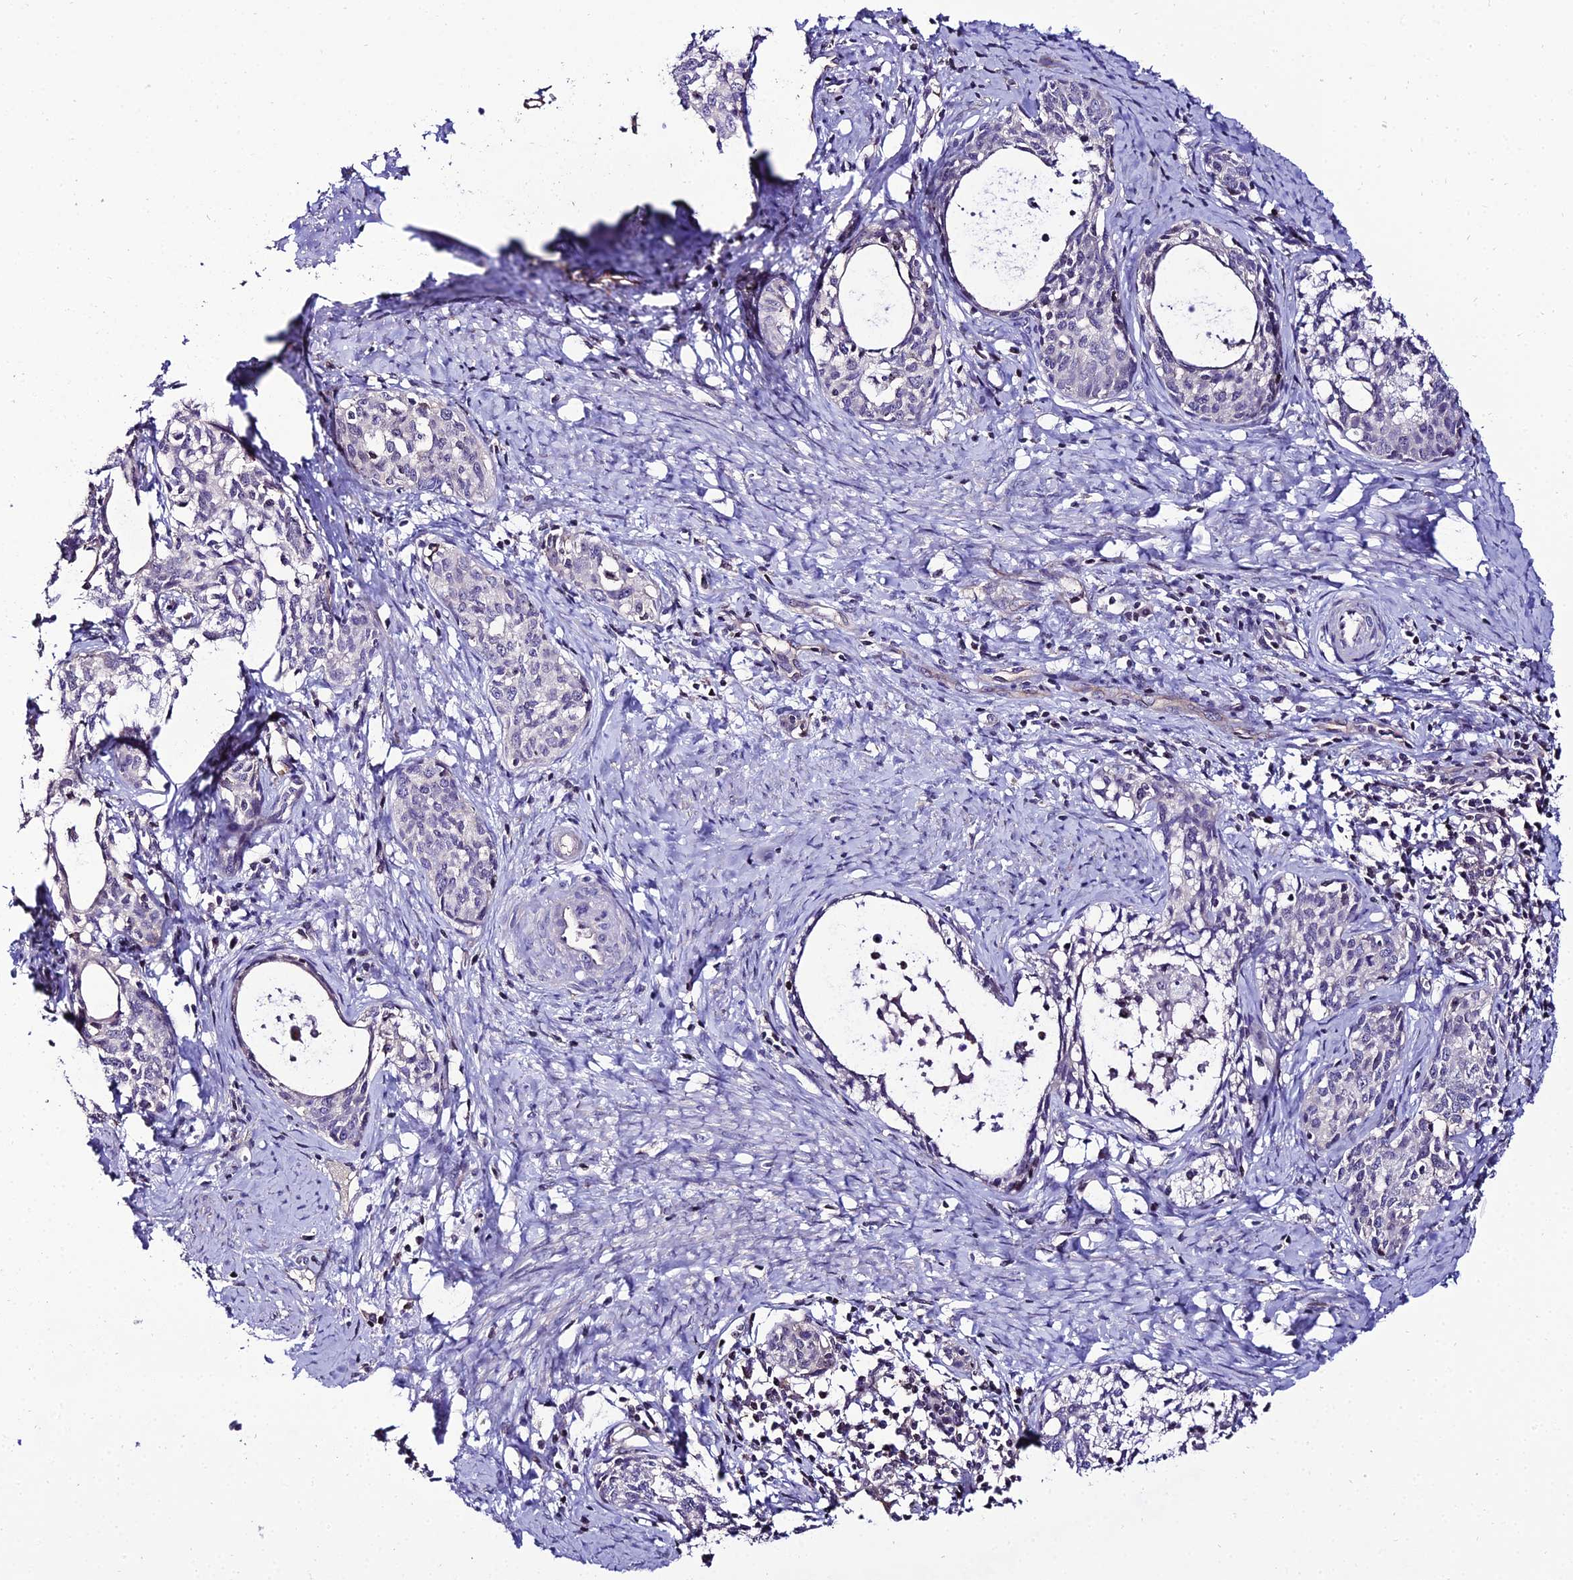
{"staining": {"intensity": "negative", "quantity": "none", "location": "none"}, "tissue": "cervical cancer", "cell_type": "Tumor cells", "image_type": "cancer", "snomed": [{"axis": "morphology", "description": "Squamous cell carcinoma, NOS"}, {"axis": "topography", "description": "Cervix"}], "caption": "IHC of human cervical squamous cell carcinoma exhibits no staining in tumor cells.", "gene": "SHQ1", "patient": {"sex": "female", "age": 52}}